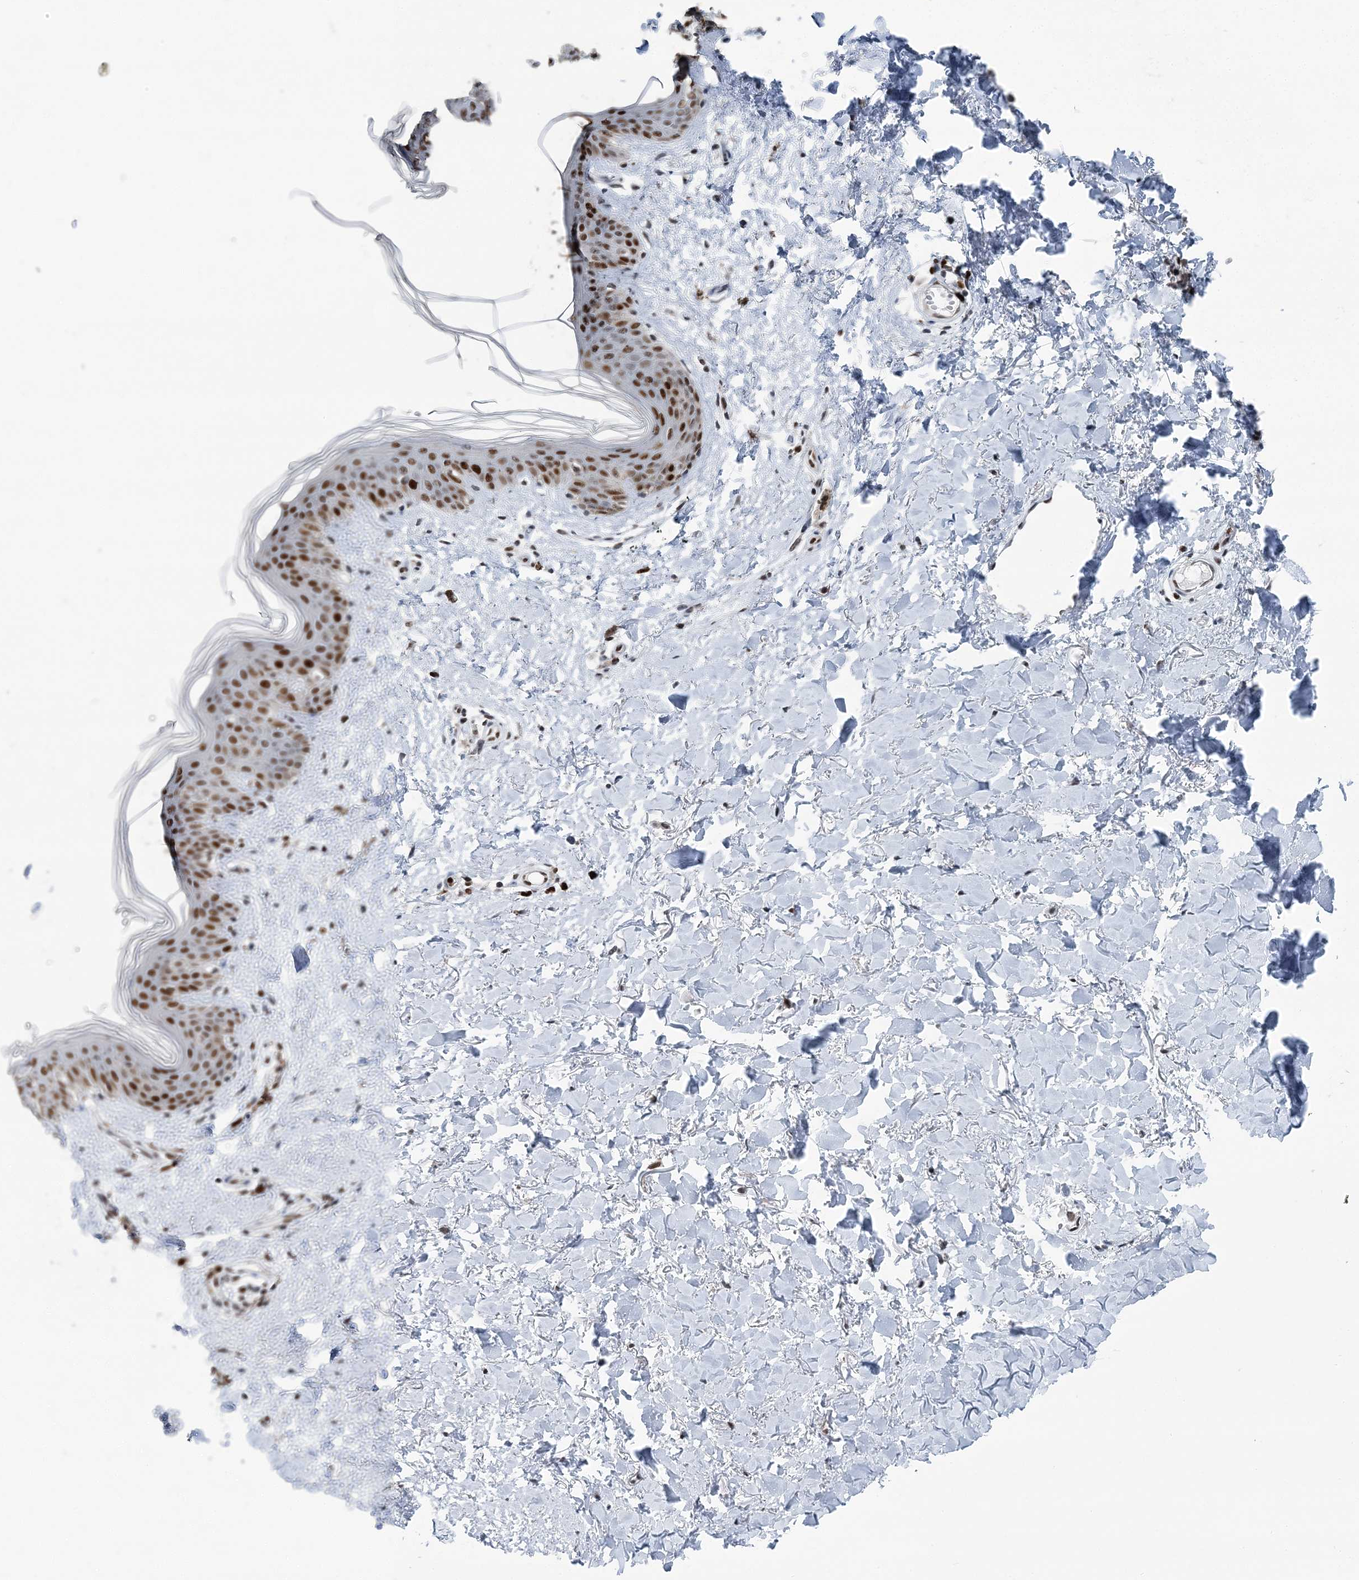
{"staining": {"intensity": "moderate", "quantity": ">75%", "location": "nuclear"}, "tissue": "skin", "cell_type": "Fibroblasts", "image_type": "normal", "snomed": [{"axis": "morphology", "description": "Normal tissue, NOS"}, {"axis": "topography", "description": "Skin"}], "caption": "Immunohistochemistry image of benign skin: skin stained using immunohistochemistry displays medium levels of moderate protein expression localized specifically in the nuclear of fibroblasts, appearing as a nuclear brown color.", "gene": "HAT1", "patient": {"sex": "female", "age": 46}}